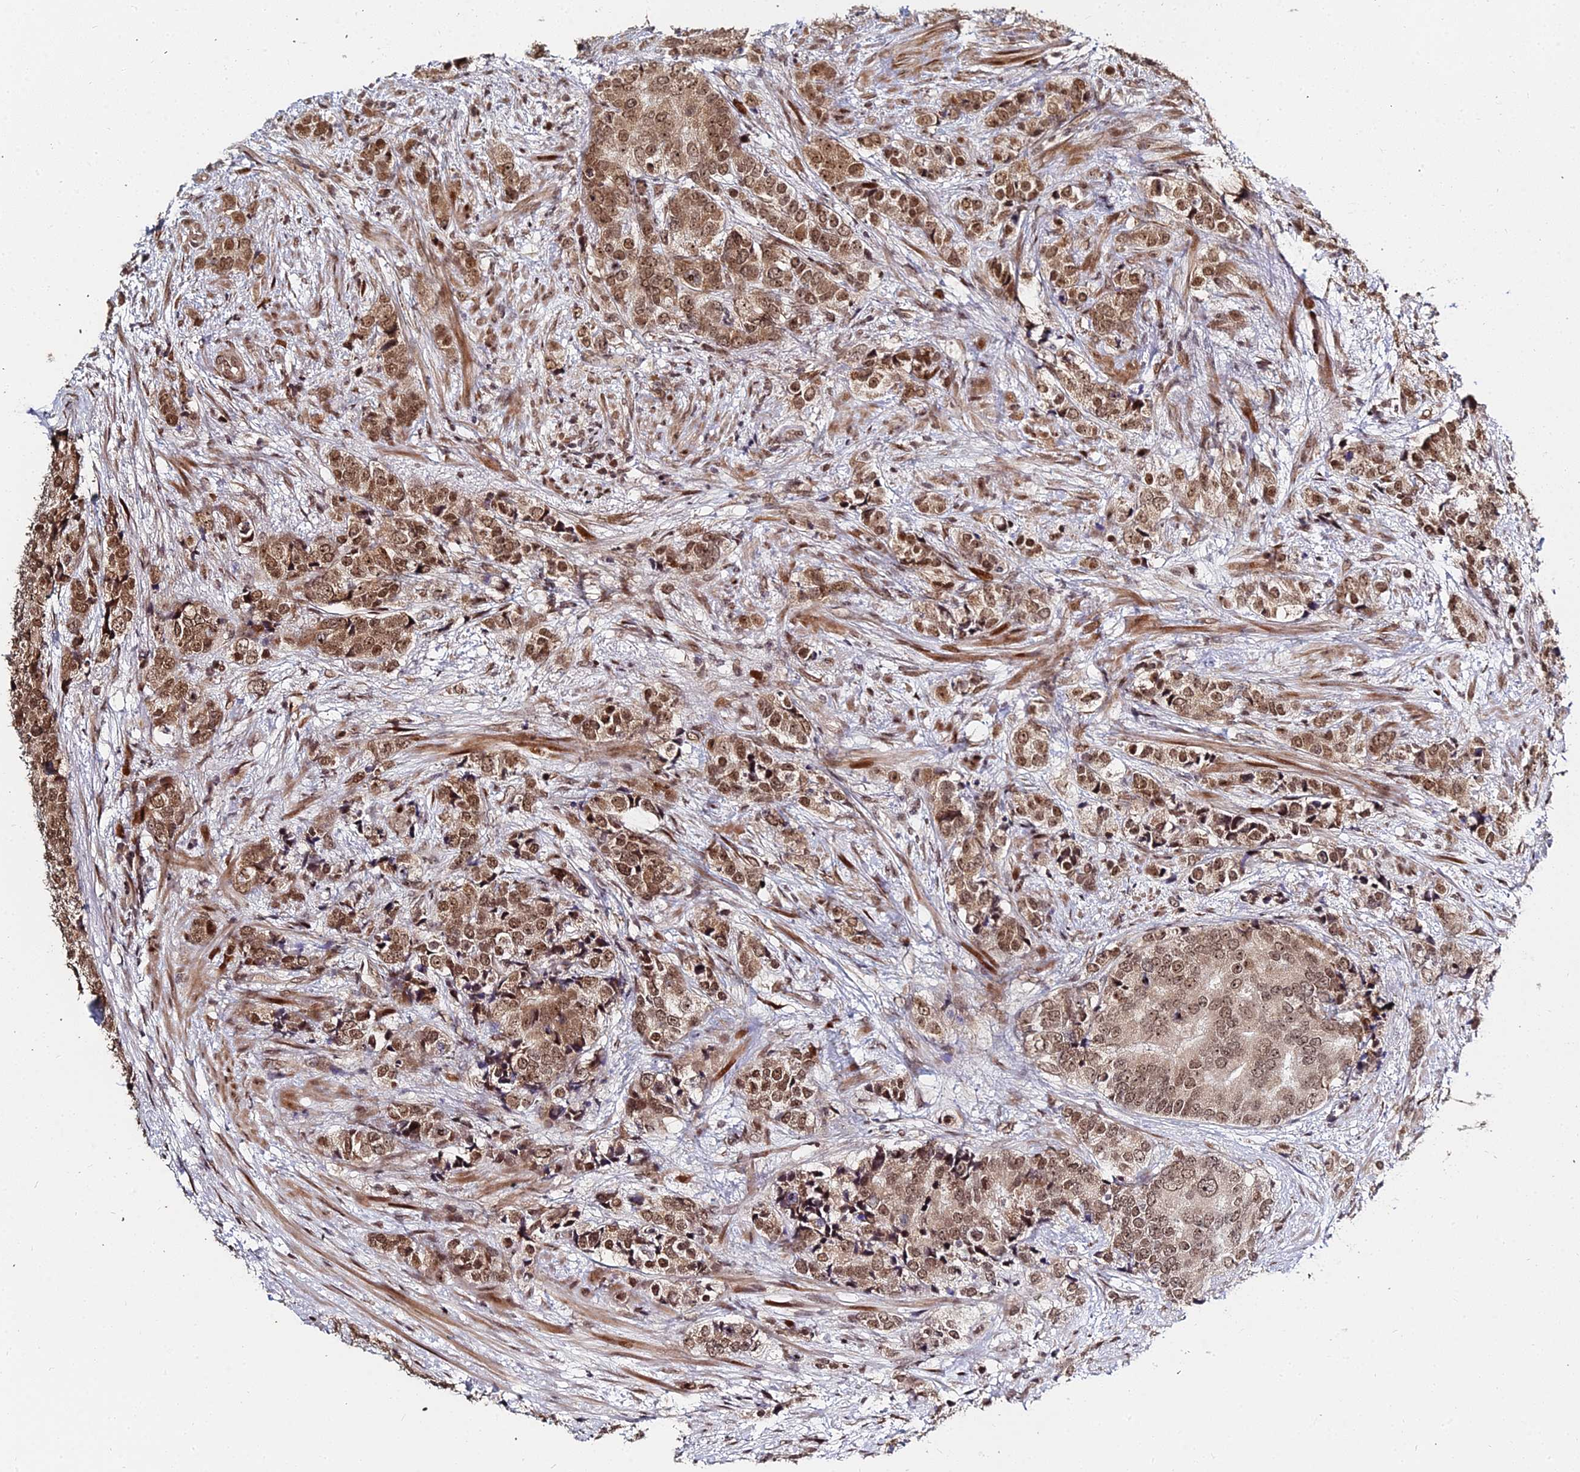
{"staining": {"intensity": "moderate", "quantity": ">75%", "location": "cytoplasmic/membranous,nuclear"}, "tissue": "prostate cancer", "cell_type": "Tumor cells", "image_type": "cancer", "snomed": [{"axis": "morphology", "description": "Adenocarcinoma, High grade"}, {"axis": "topography", "description": "Prostate"}], "caption": "This image exhibits IHC staining of high-grade adenocarcinoma (prostate), with medium moderate cytoplasmic/membranous and nuclear expression in about >75% of tumor cells.", "gene": "ABCA2", "patient": {"sex": "male", "age": 62}}